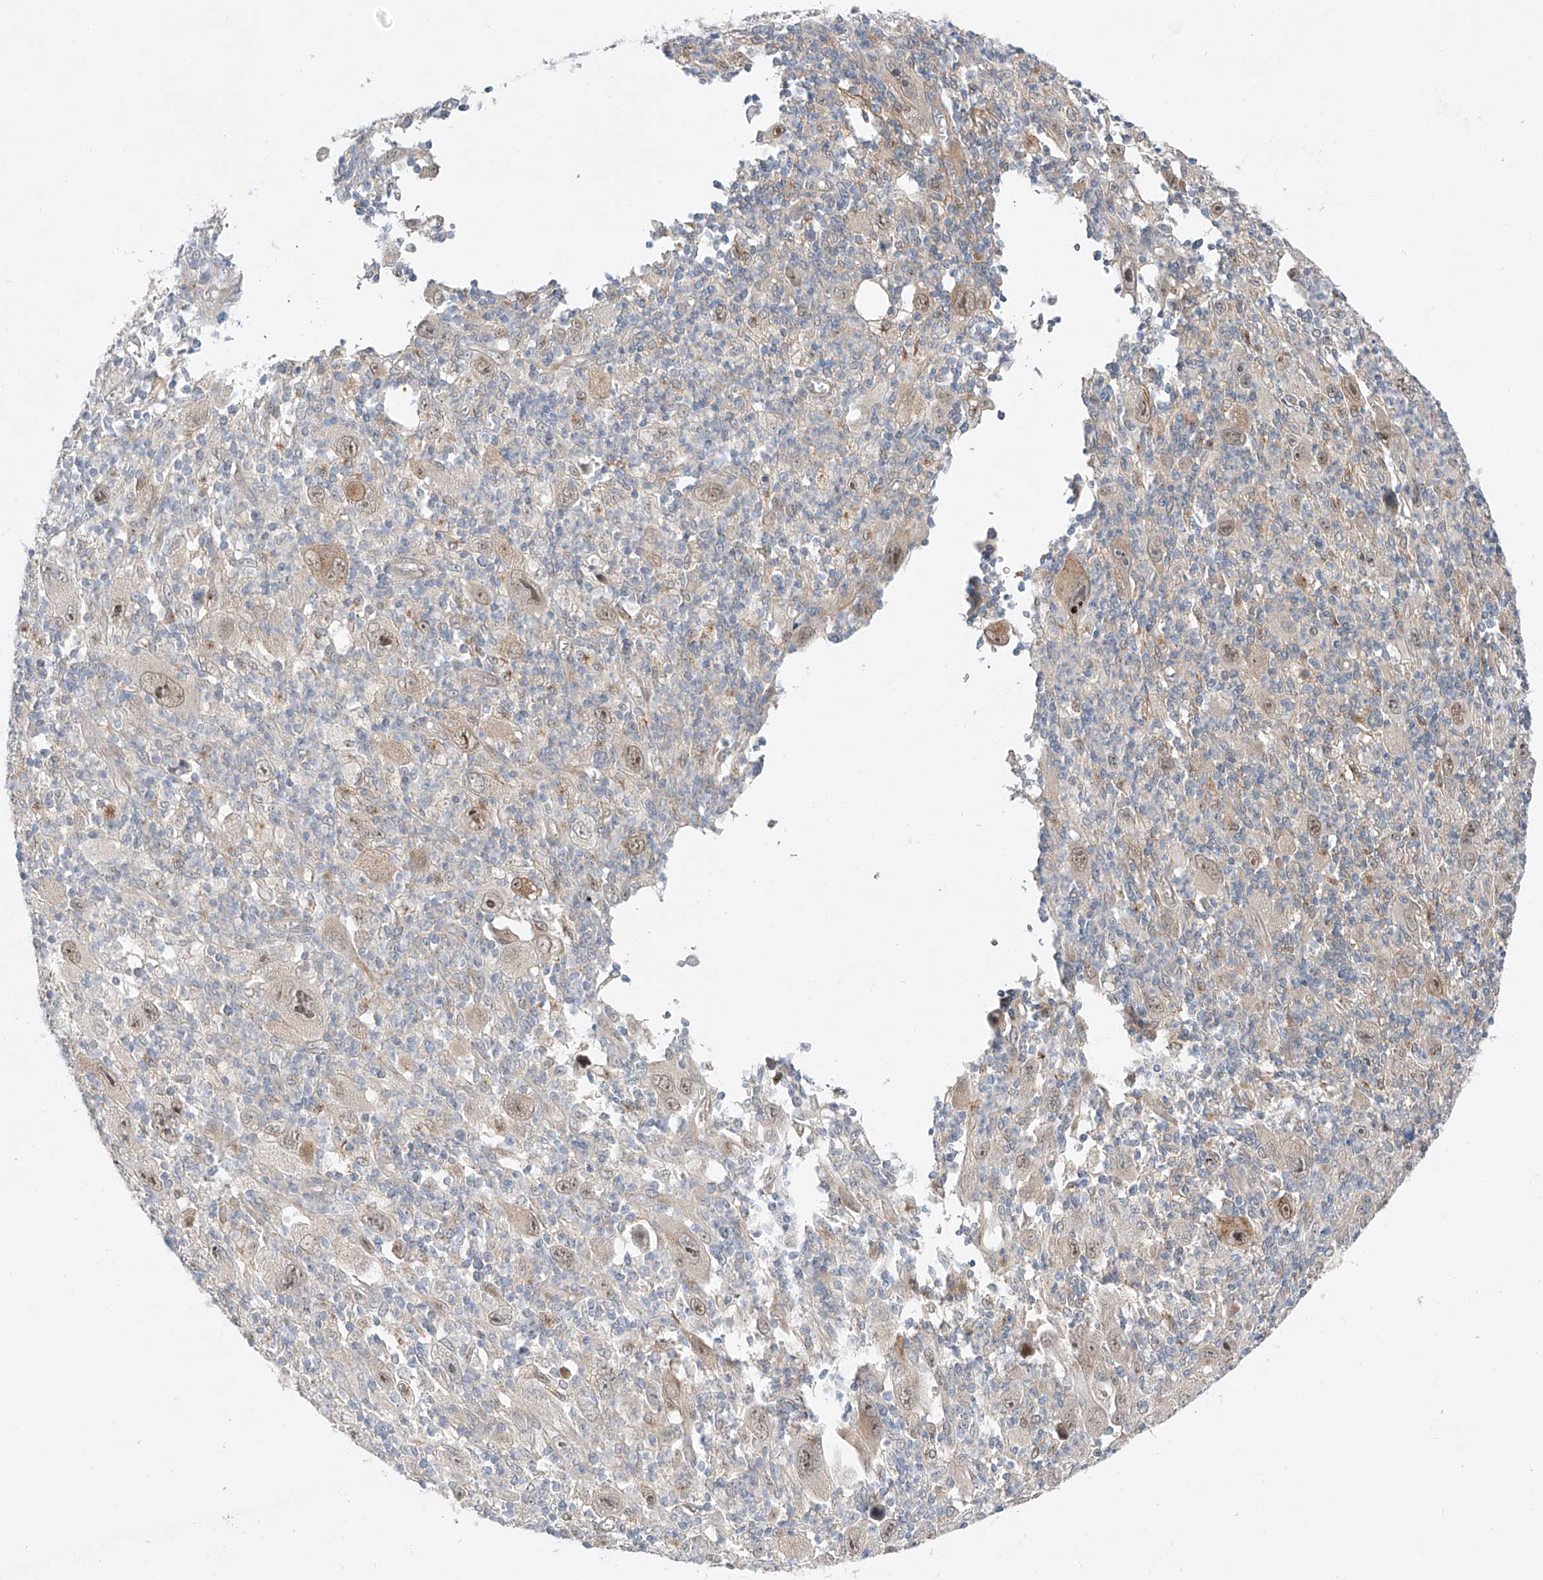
{"staining": {"intensity": "weak", "quantity": "25%-75%", "location": "nuclear"}, "tissue": "melanoma", "cell_type": "Tumor cells", "image_type": "cancer", "snomed": [{"axis": "morphology", "description": "Malignant melanoma, Metastatic site"}, {"axis": "topography", "description": "Skin"}], "caption": "Brown immunohistochemical staining in human malignant melanoma (metastatic site) displays weak nuclear staining in approximately 25%-75% of tumor cells. (IHC, brightfield microscopy, high magnification).", "gene": "CLDND1", "patient": {"sex": "female", "age": 56}}